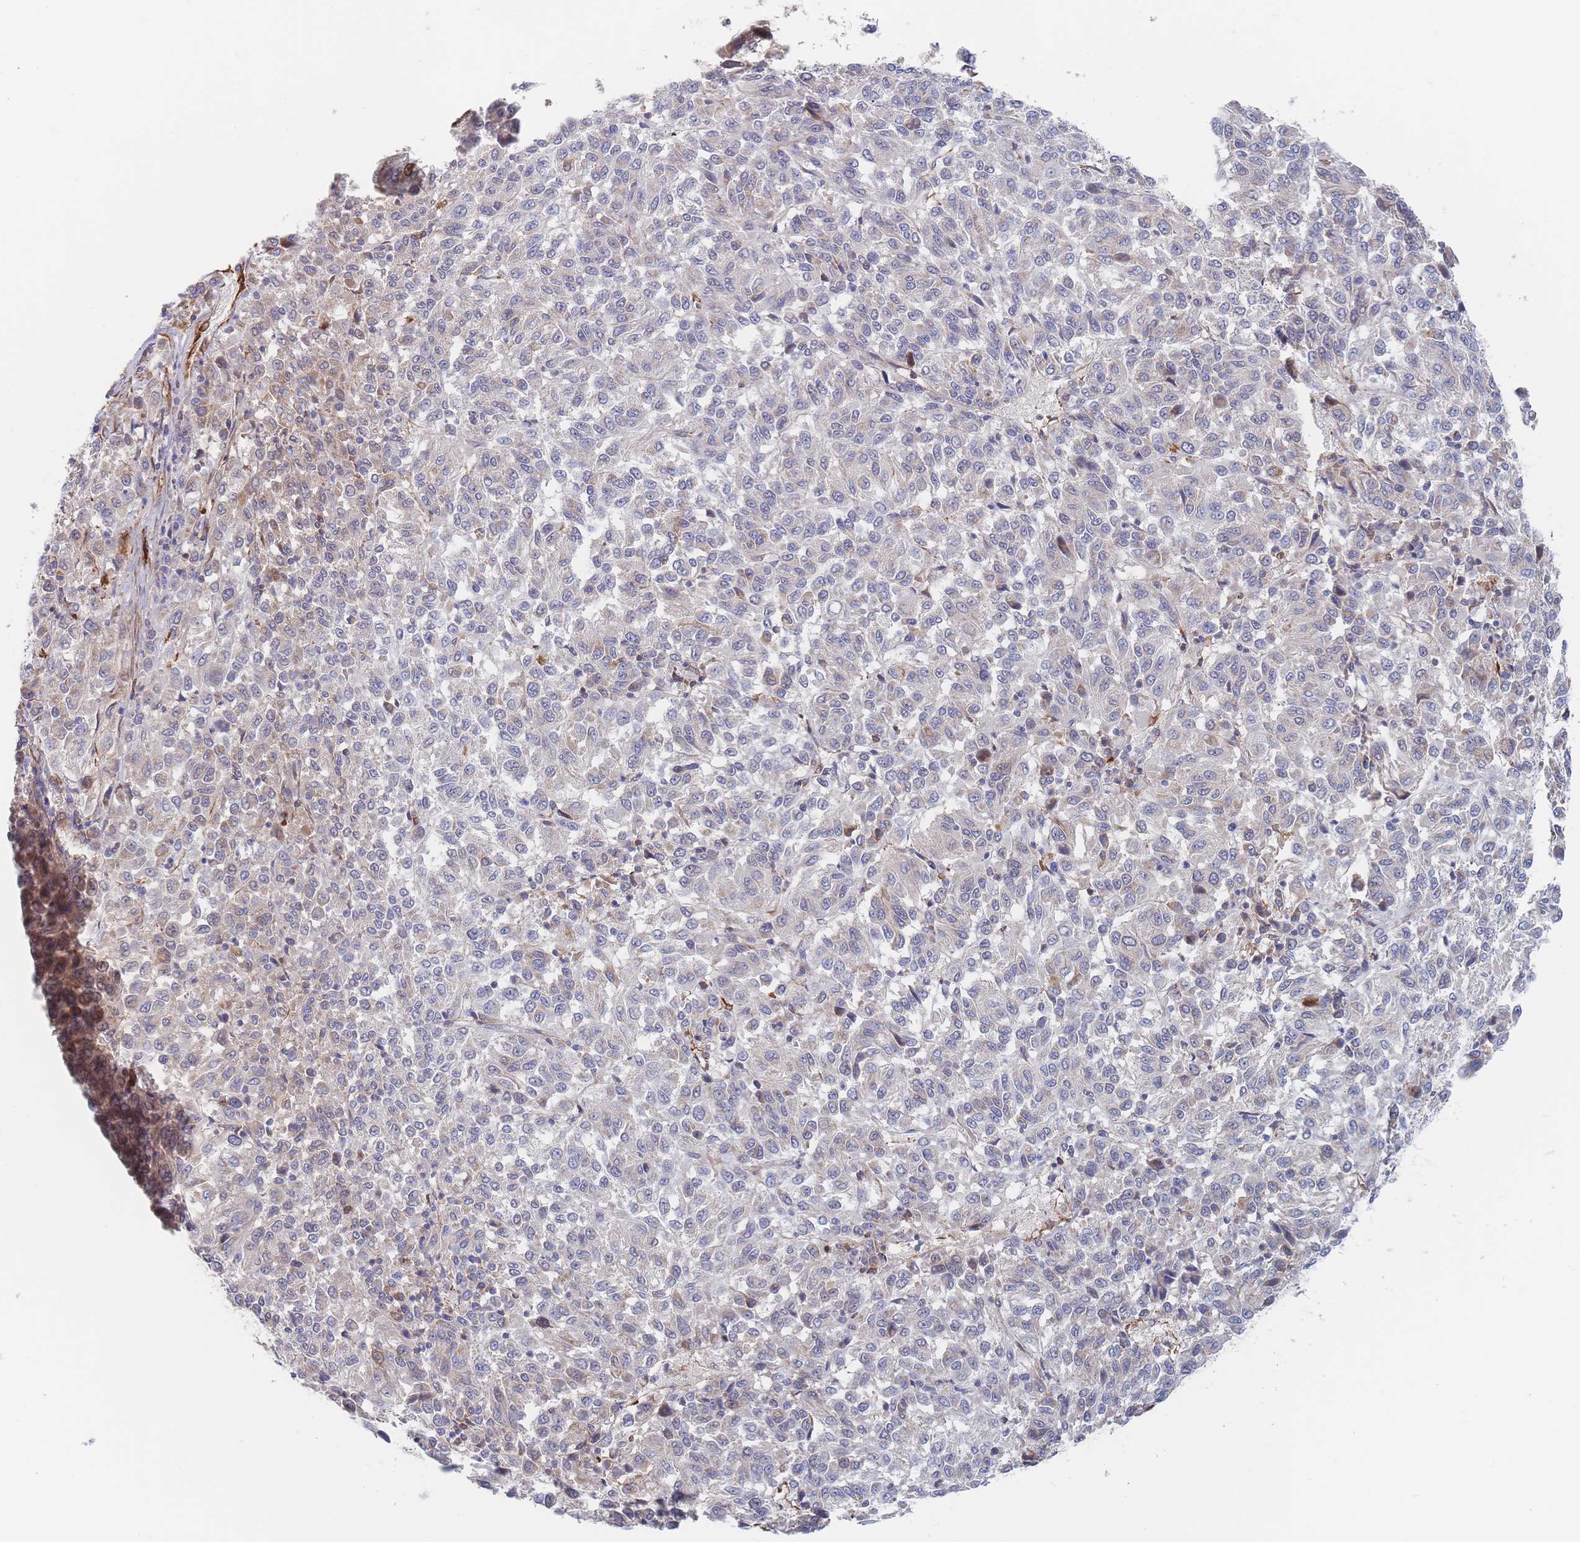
{"staining": {"intensity": "negative", "quantity": "none", "location": "none"}, "tissue": "melanoma", "cell_type": "Tumor cells", "image_type": "cancer", "snomed": [{"axis": "morphology", "description": "Malignant melanoma, Metastatic site"}, {"axis": "topography", "description": "Lung"}], "caption": "The immunohistochemistry histopathology image has no significant expression in tumor cells of melanoma tissue.", "gene": "G6PC1", "patient": {"sex": "male", "age": 64}}